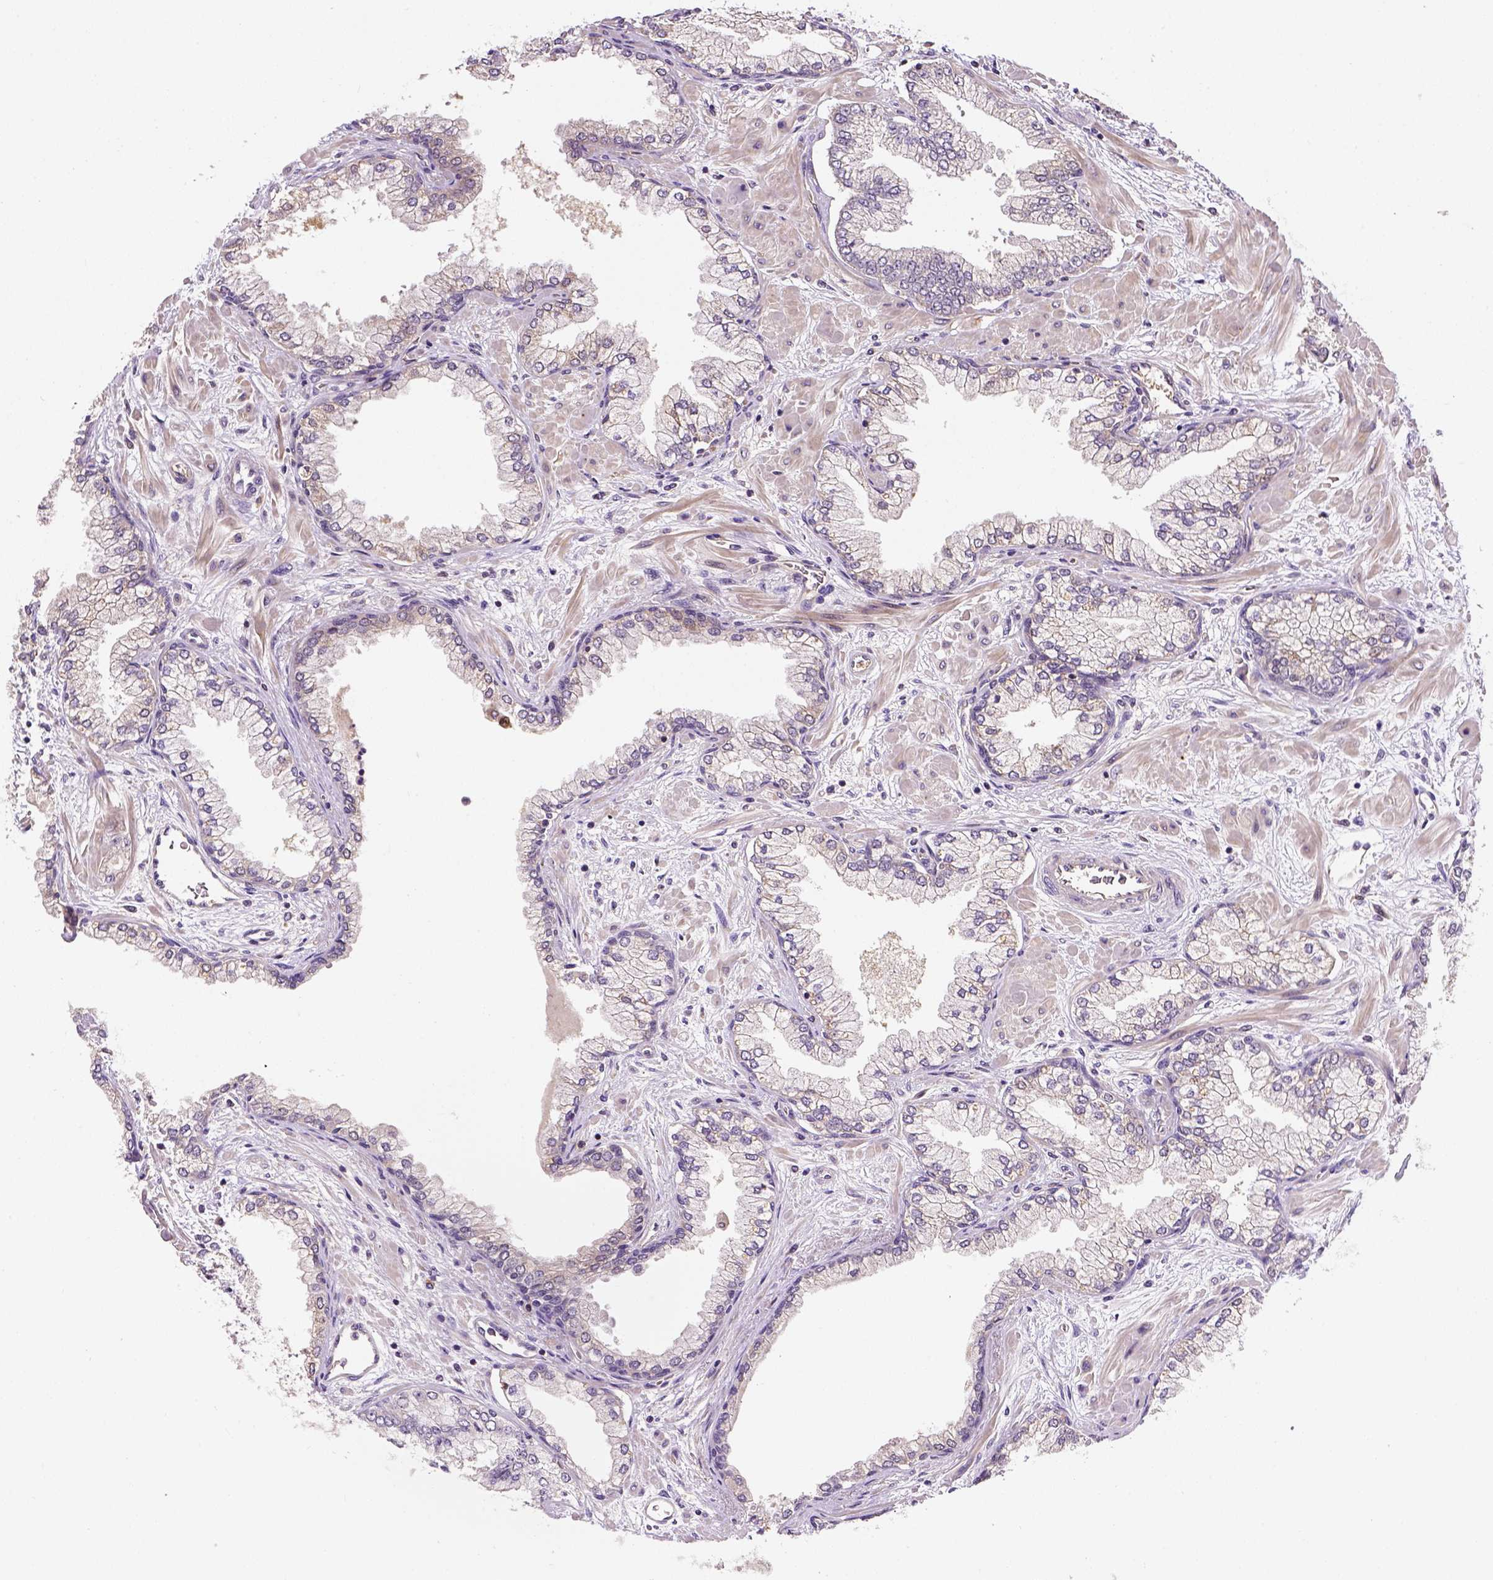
{"staining": {"intensity": "weak", "quantity": "25%-75%", "location": "cytoplasmic/membranous"}, "tissue": "prostate cancer", "cell_type": "Tumor cells", "image_type": "cancer", "snomed": [{"axis": "morphology", "description": "Adenocarcinoma, Low grade"}, {"axis": "topography", "description": "Prostate"}], "caption": "A low amount of weak cytoplasmic/membranous expression is identified in approximately 25%-75% of tumor cells in adenocarcinoma (low-grade) (prostate) tissue.", "gene": "MATK", "patient": {"sex": "male", "age": 55}}